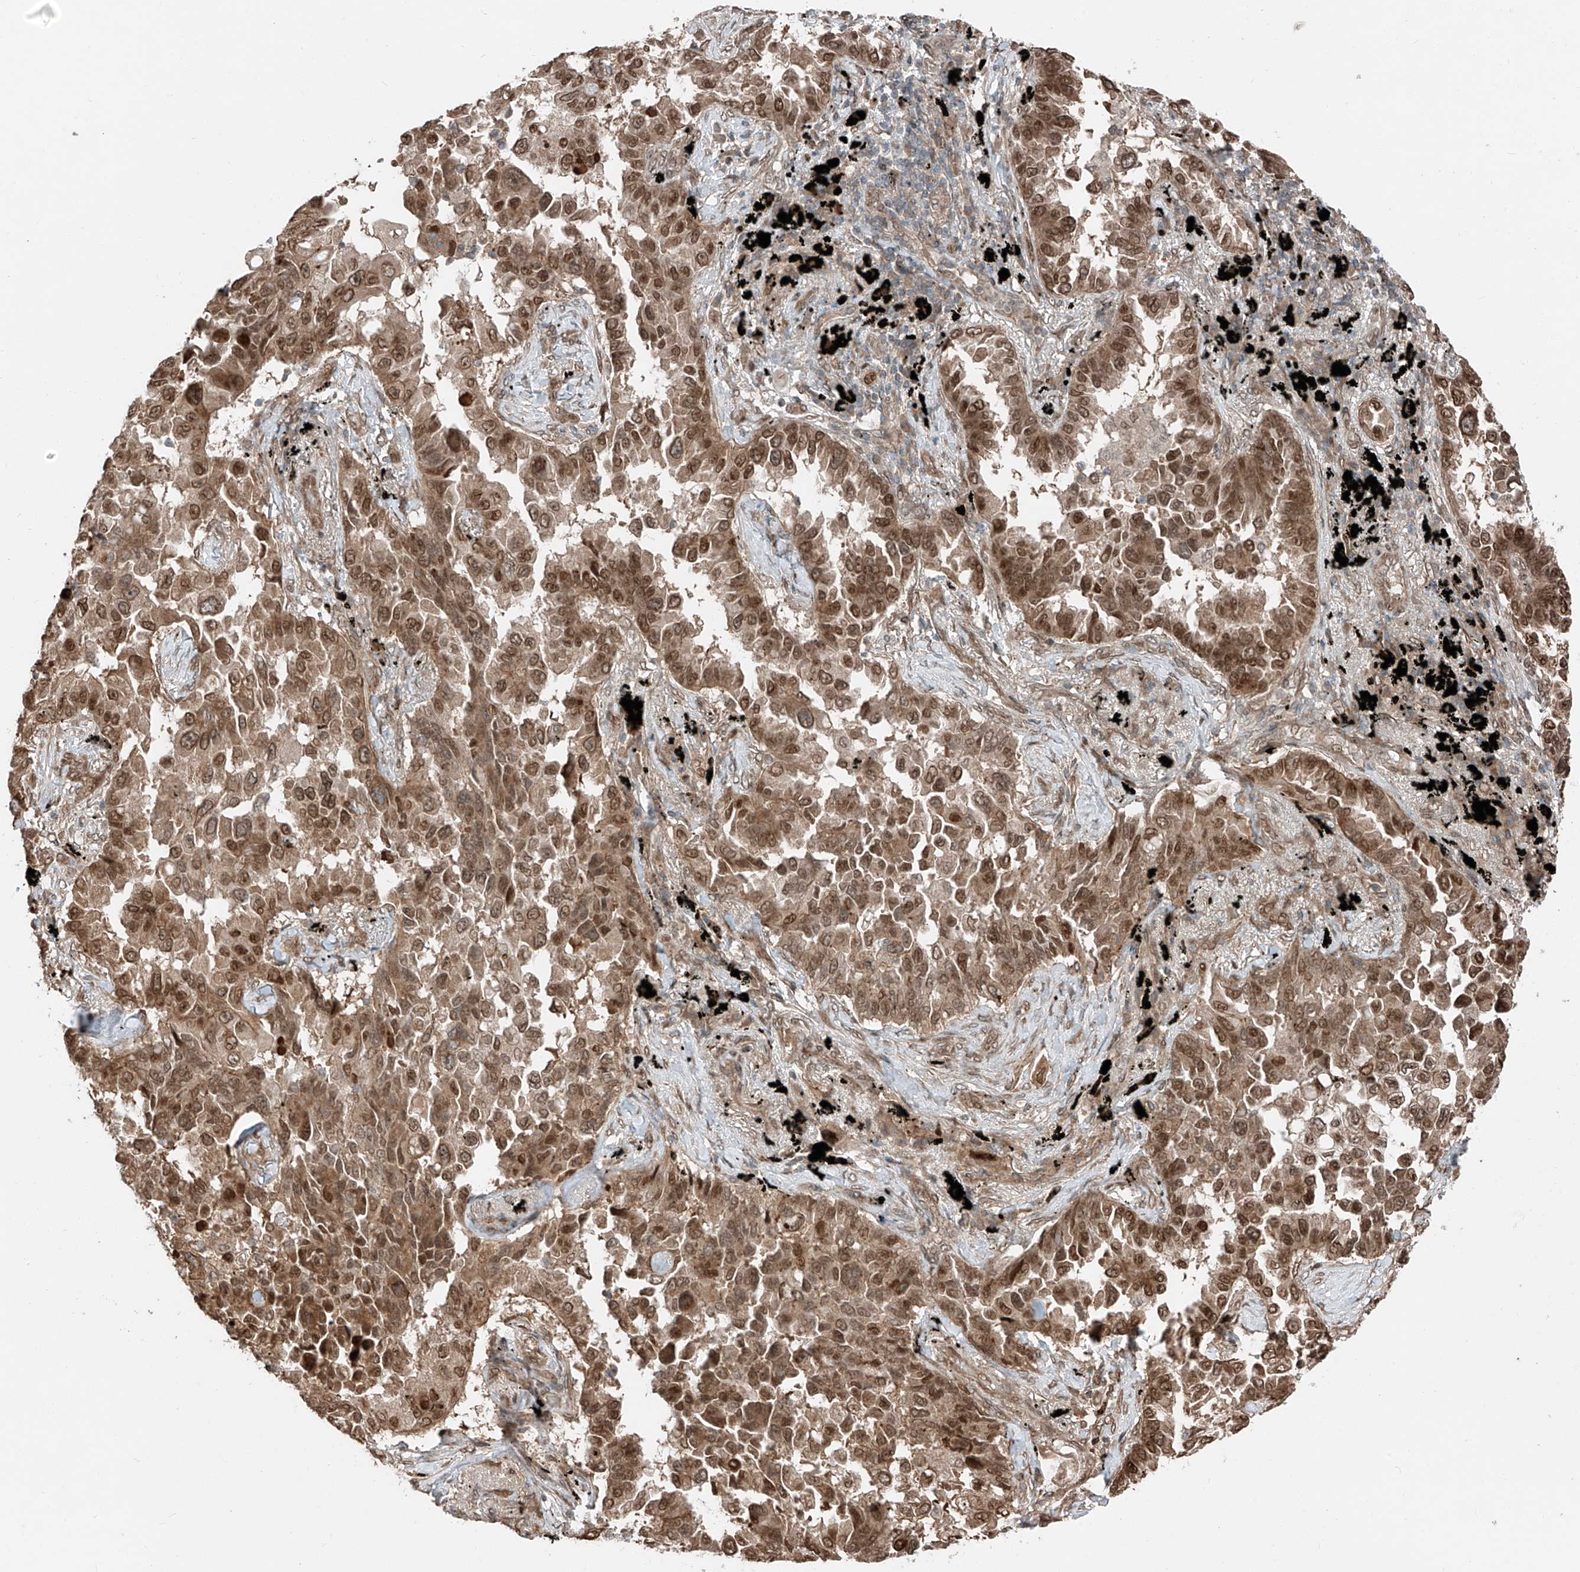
{"staining": {"intensity": "moderate", "quantity": ">75%", "location": "cytoplasmic/membranous,nuclear"}, "tissue": "lung cancer", "cell_type": "Tumor cells", "image_type": "cancer", "snomed": [{"axis": "morphology", "description": "Adenocarcinoma, NOS"}, {"axis": "topography", "description": "Lung"}], "caption": "A histopathology image of human lung cancer stained for a protein reveals moderate cytoplasmic/membranous and nuclear brown staining in tumor cells.", "gene": "CEP162", "patient": {"sex": "female", "age": 67}}